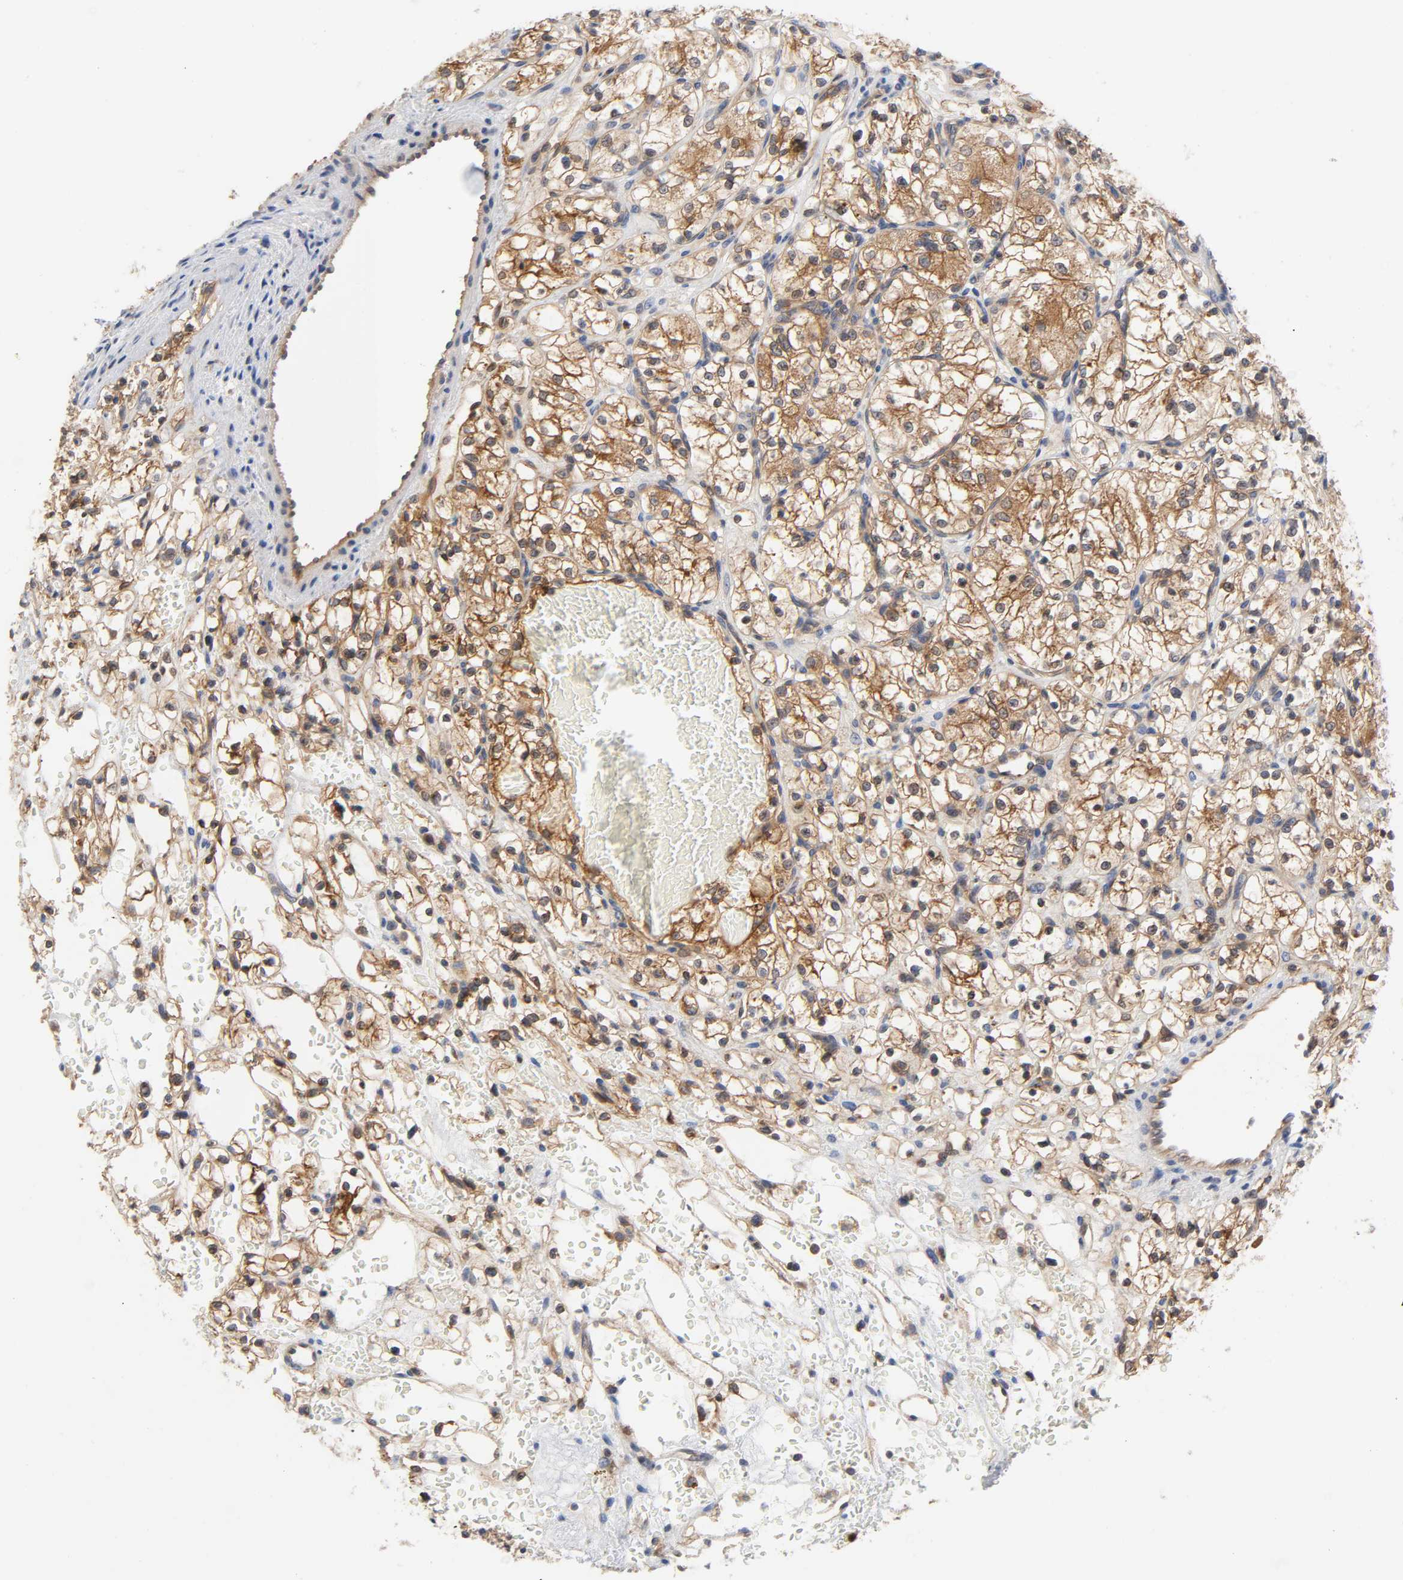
{"staining": {"intensity": "strong", "quantity": ">75%", "location": "cytoplasmic/membranous"}, "tissue": "renal cancer", "cell_type": "Tumor cells", "image_type": "cancer", "snomed": [{"axis": "morphology", "description": "Adenocarcinoma, NOS"}, {"axis": "topography", "description": "Kidney"}], "caption": "High-power microscopy captured an immunohistochemistry (IHC) photomicrograph of renal cancer (adenocarcinoma), revealing strong cytoplasmic/membranous positivity in approximately >75% of tumor cells.", "gene": "PRKAB1", "patient": {"sex": "female", "age": 60}}